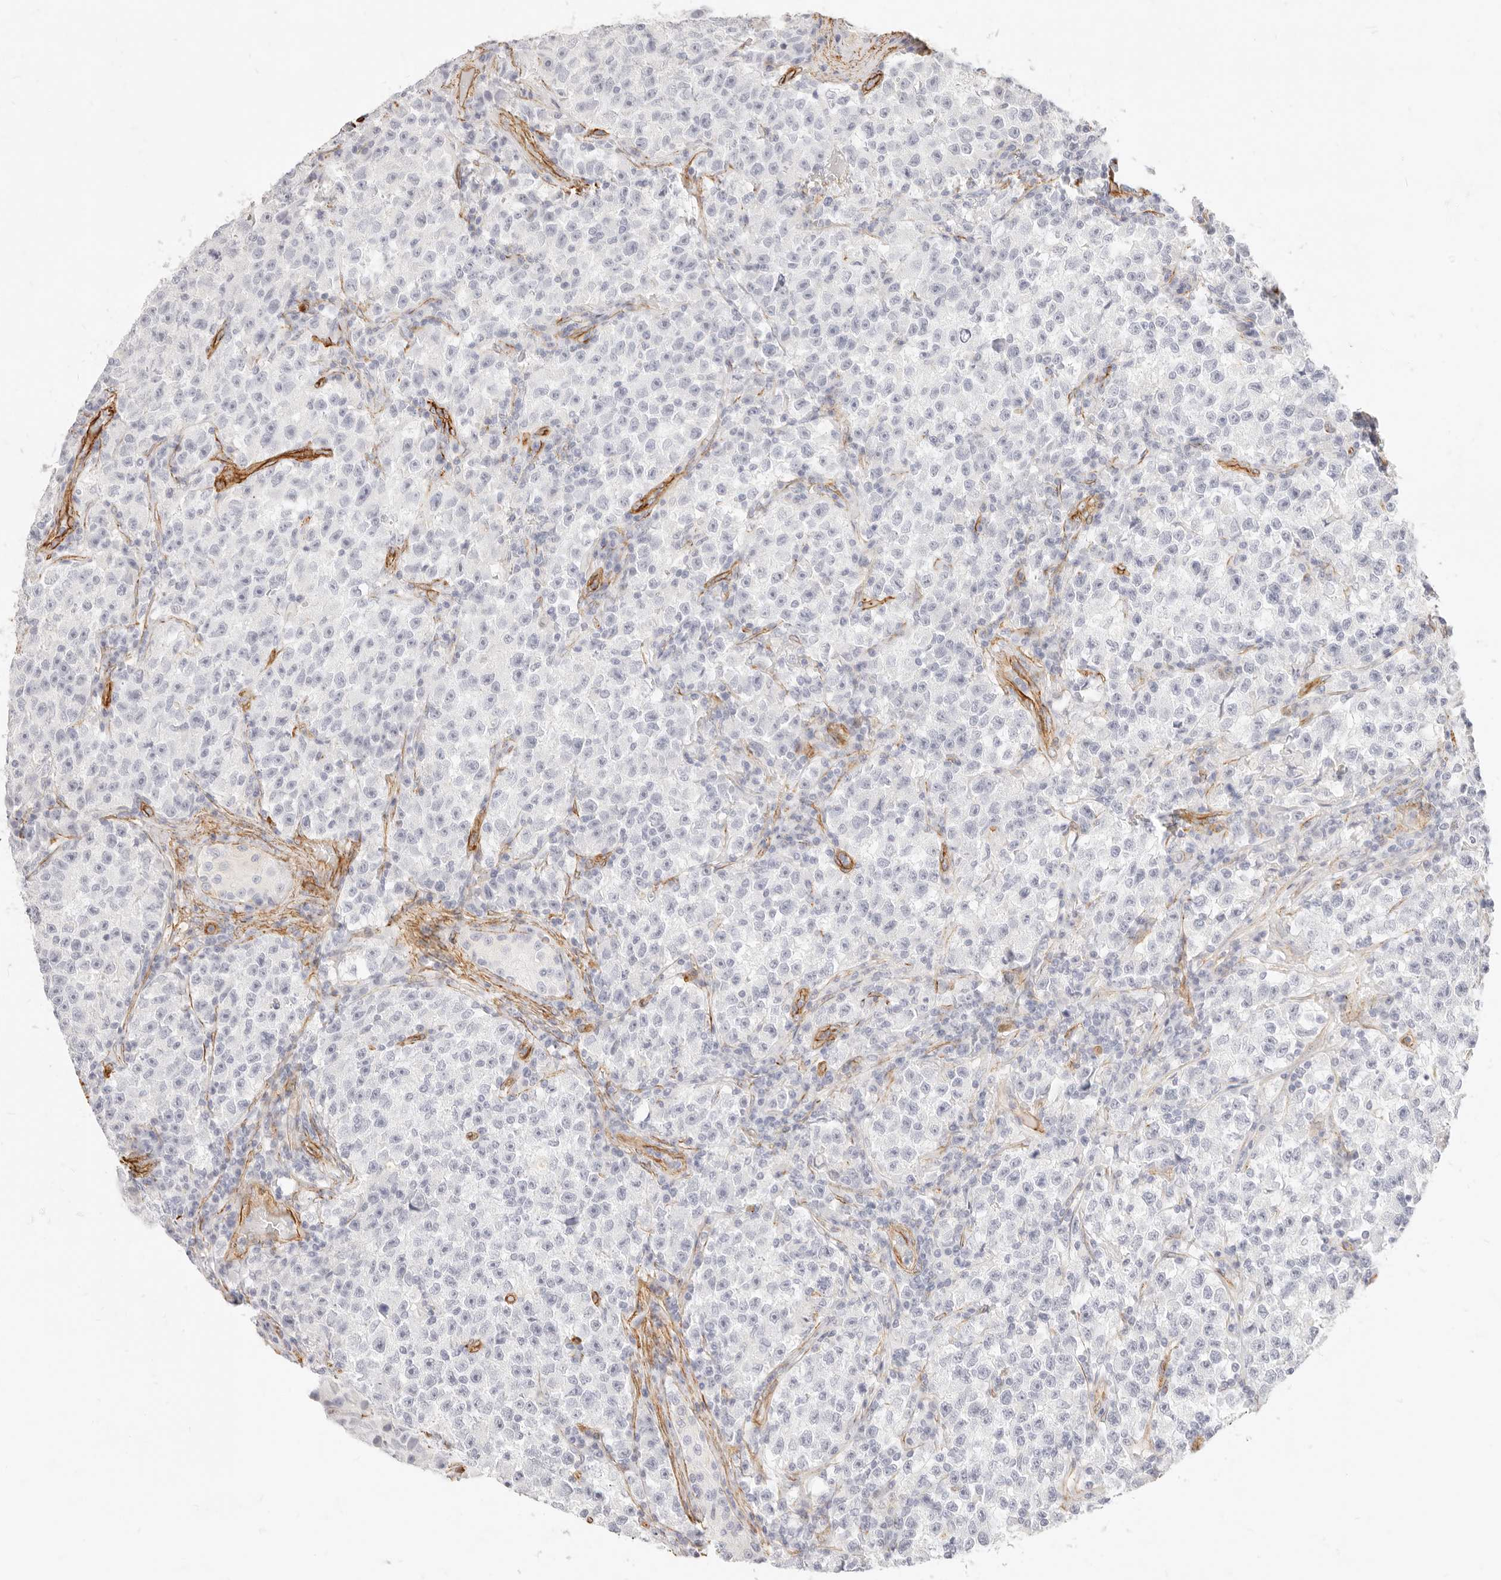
{"staining": {"intensity": "negative", "quantity": "none", "location": "none"}, "tissue": "testis cancer", "cell_type": "Tumor cells", "image_type": "cancer", "snomed": [{"axis": "morphology", "description": "Seminoma, NOS"}, {"axis": "topography", "description": "Testis"}], "caption": "A photomicrograph of human testis cancer (seminoma) is negative for staining in tumor cells.", "gene": "NUS1", "patient": {"sex": "male", "age": 22}}